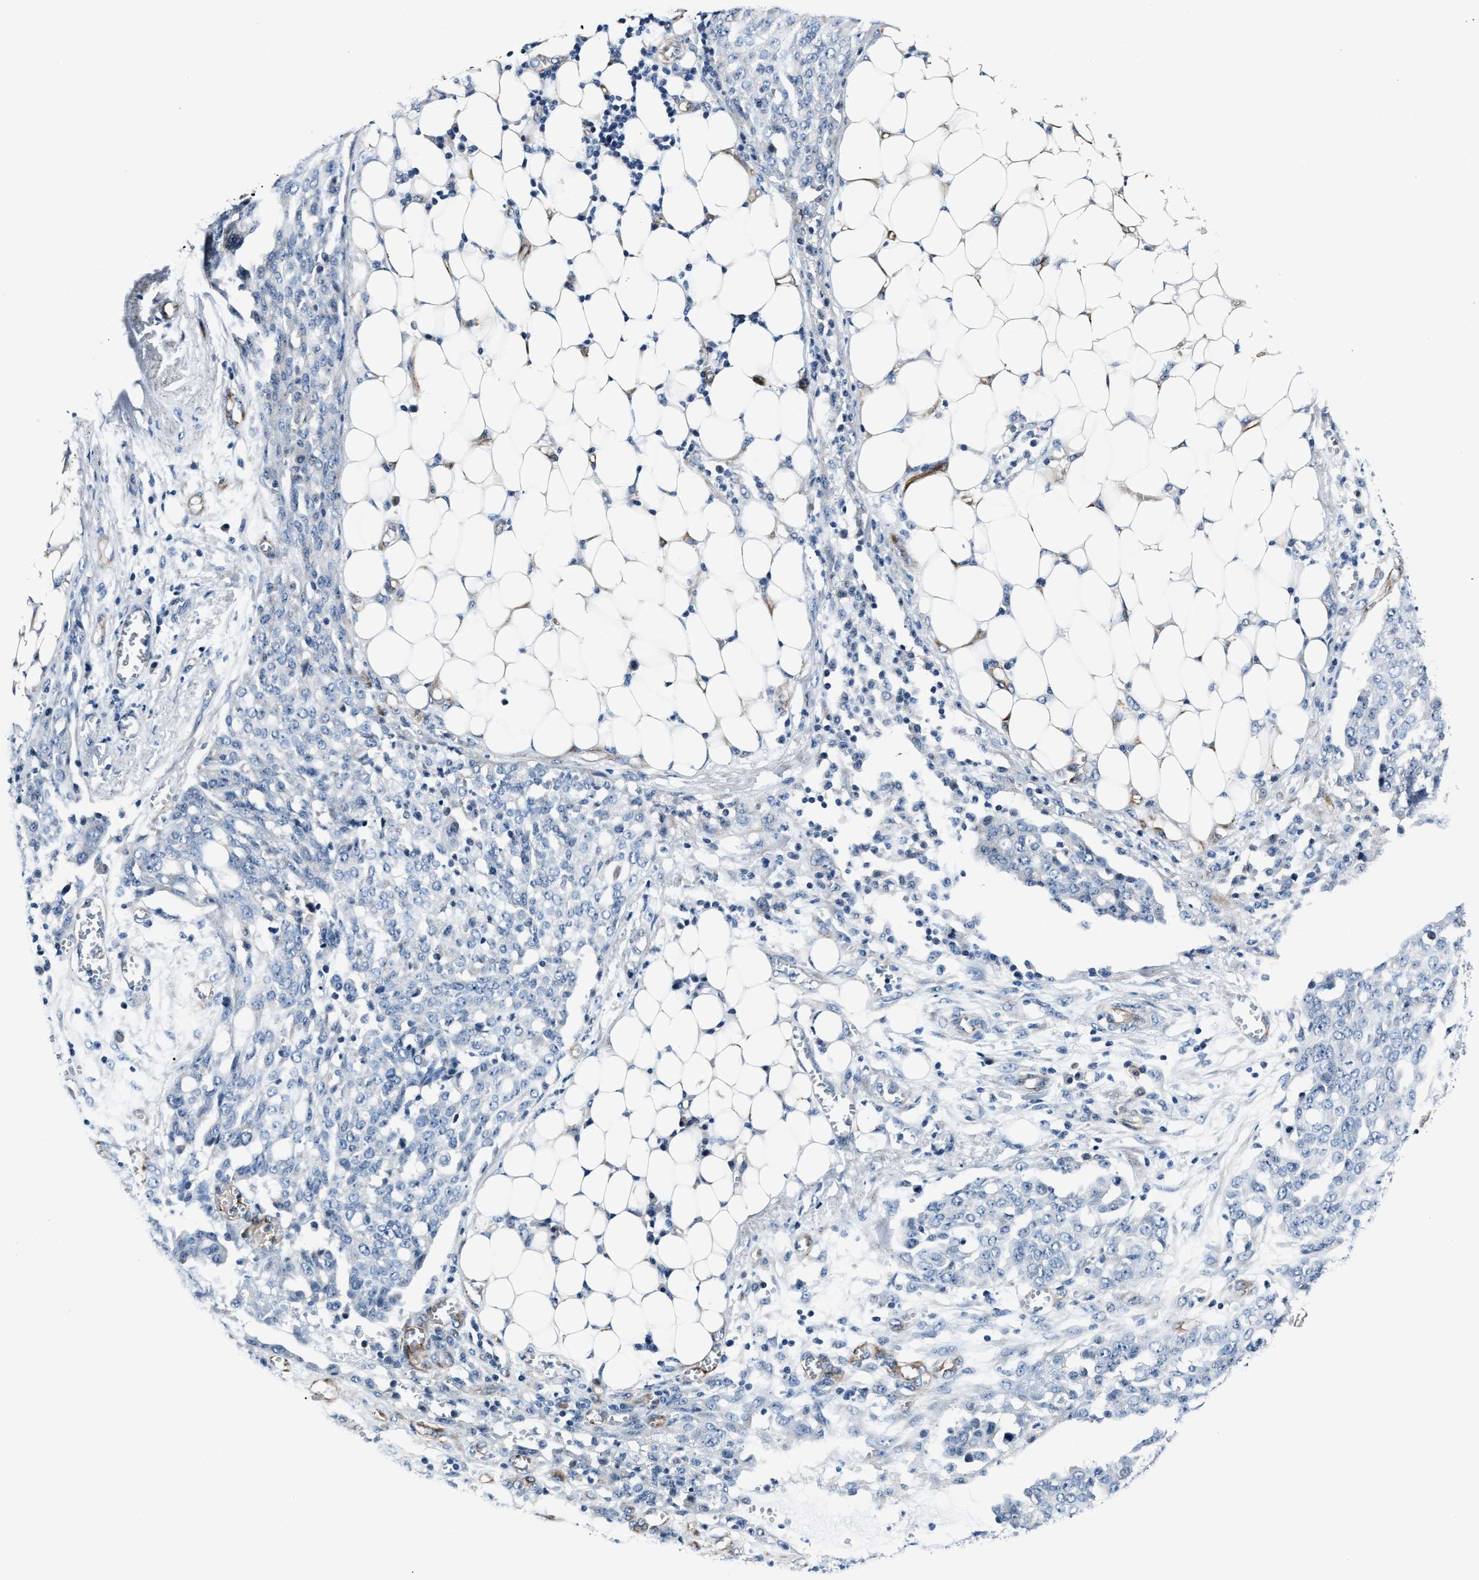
{"staining": {"intensity": "negative", "quantity": "none", "location": "none"}, "tissue": "ovarian cancer", "cell_type": "Tumor cells", "image_type": "cancer", "snomed": [{"axis": "morphology", "description": "Cystadenocarcinoma, serous, NOS"}, {"axis": "topography", "description": "Soft tissue"}, {"axis": "topography", "description": "Ovary"}], "caption": "Human ovarian serous cystadenocarcinoma stained for a protein using IHC demonstrates no staining in tumor cells.", "gene": "MPDZ", "patient": {"sex": "female", "age": 57}}